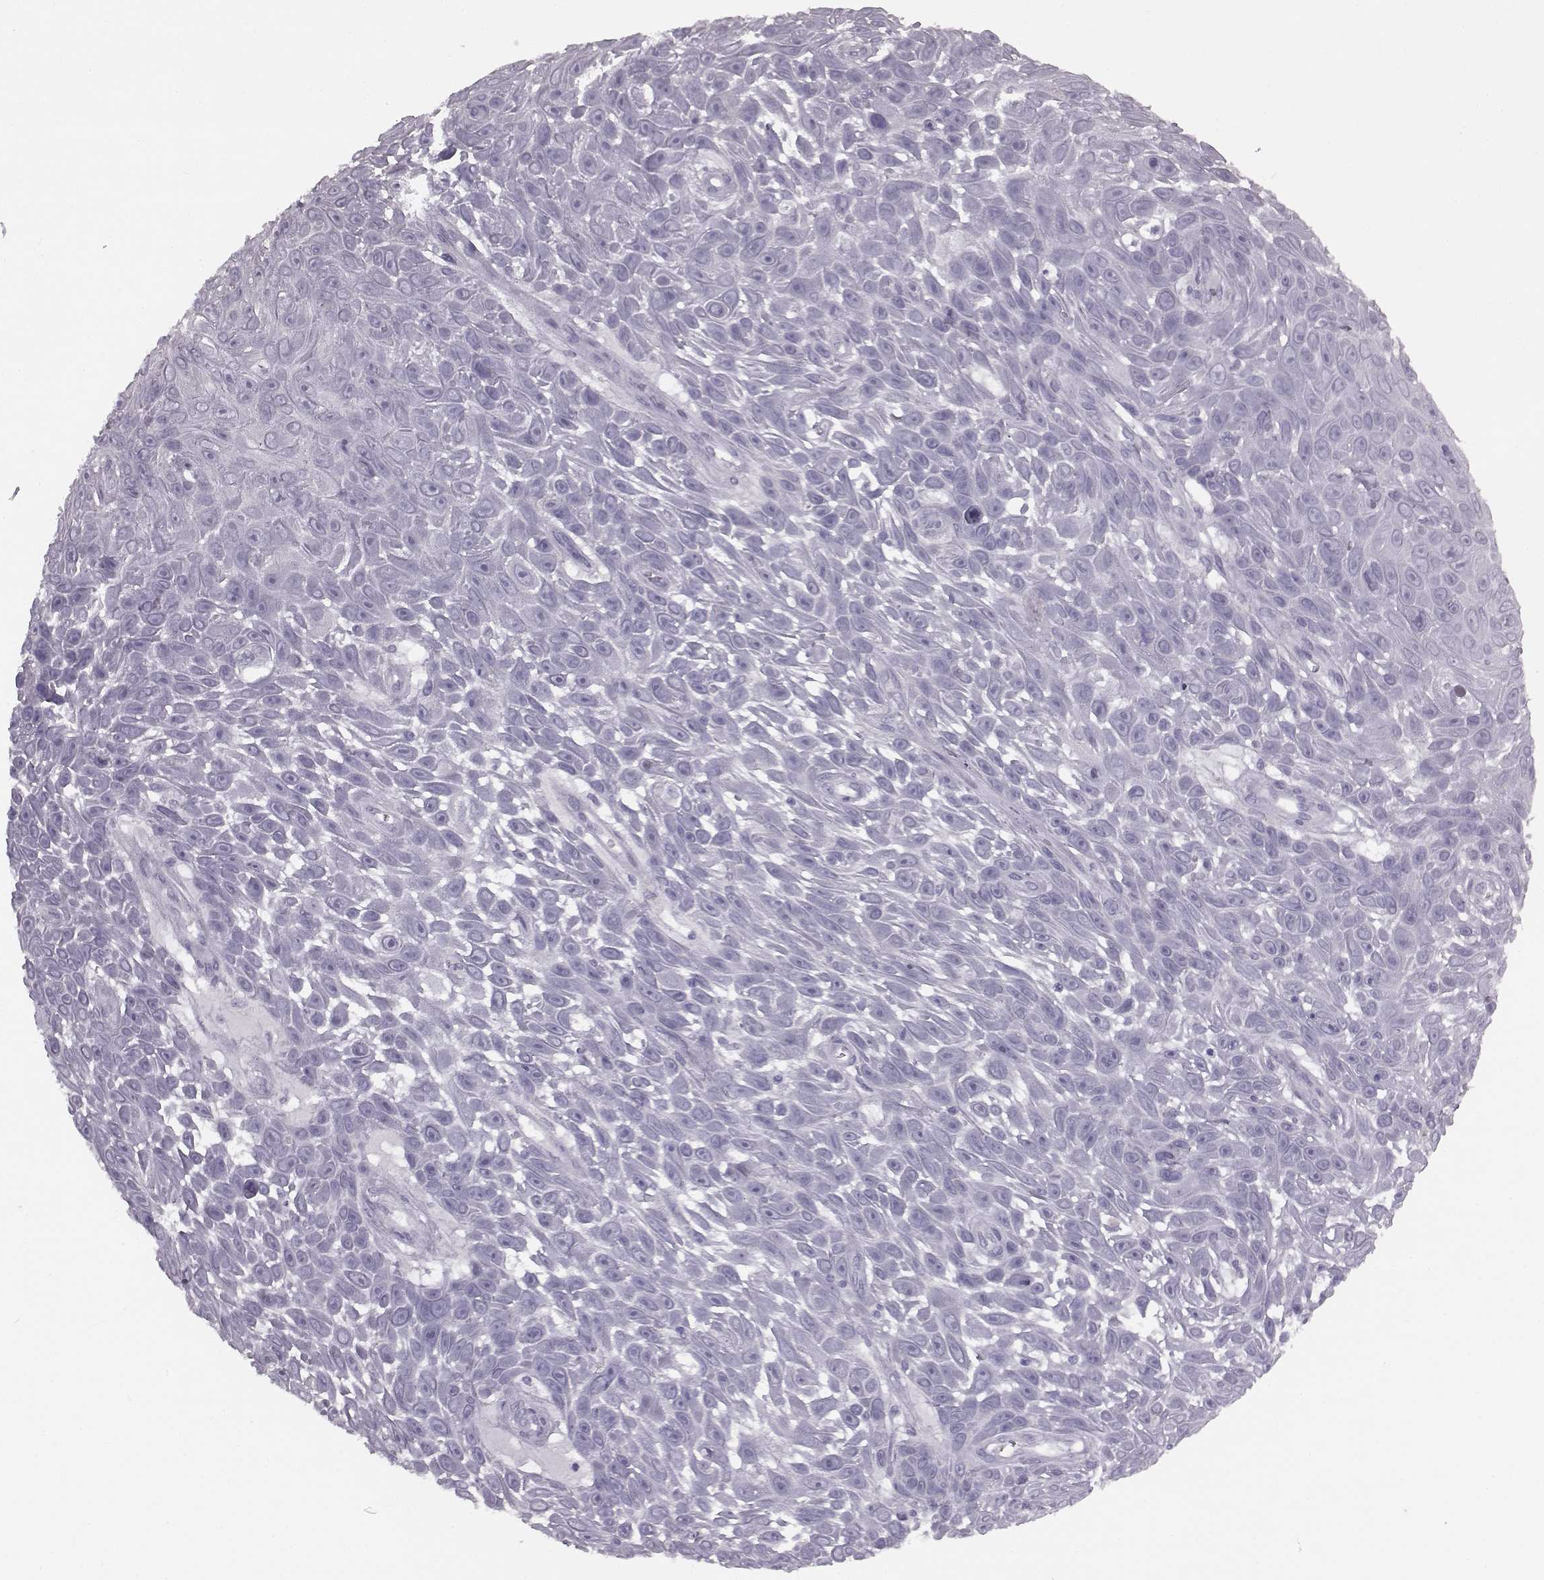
{"staining": {"intensity": "negative", "quantity": "none", "location": "none"}, "tissue": "skin cancer", "cell_type": "Tumor cells", "image_type": "cancer", "snomed": [{"axis": "morphology", "description": "Squamous cell carcinoma, NOS"}, {"axis": "topography", "description": "Skin"}], "caption": "Immunohistochemistry (IHC) histopathology image of neoplastic tissue: human skin cancer (squamous cell carcinoma) stained with DAB reveals no significant protein positivity in tumor cells. (DAB (3,3'-diaminobenzidine) IHC visualized using brightfield microscopy, high magnification).", "gene": "JSRP1", "patient": {"sex": "male", "age": 82}}